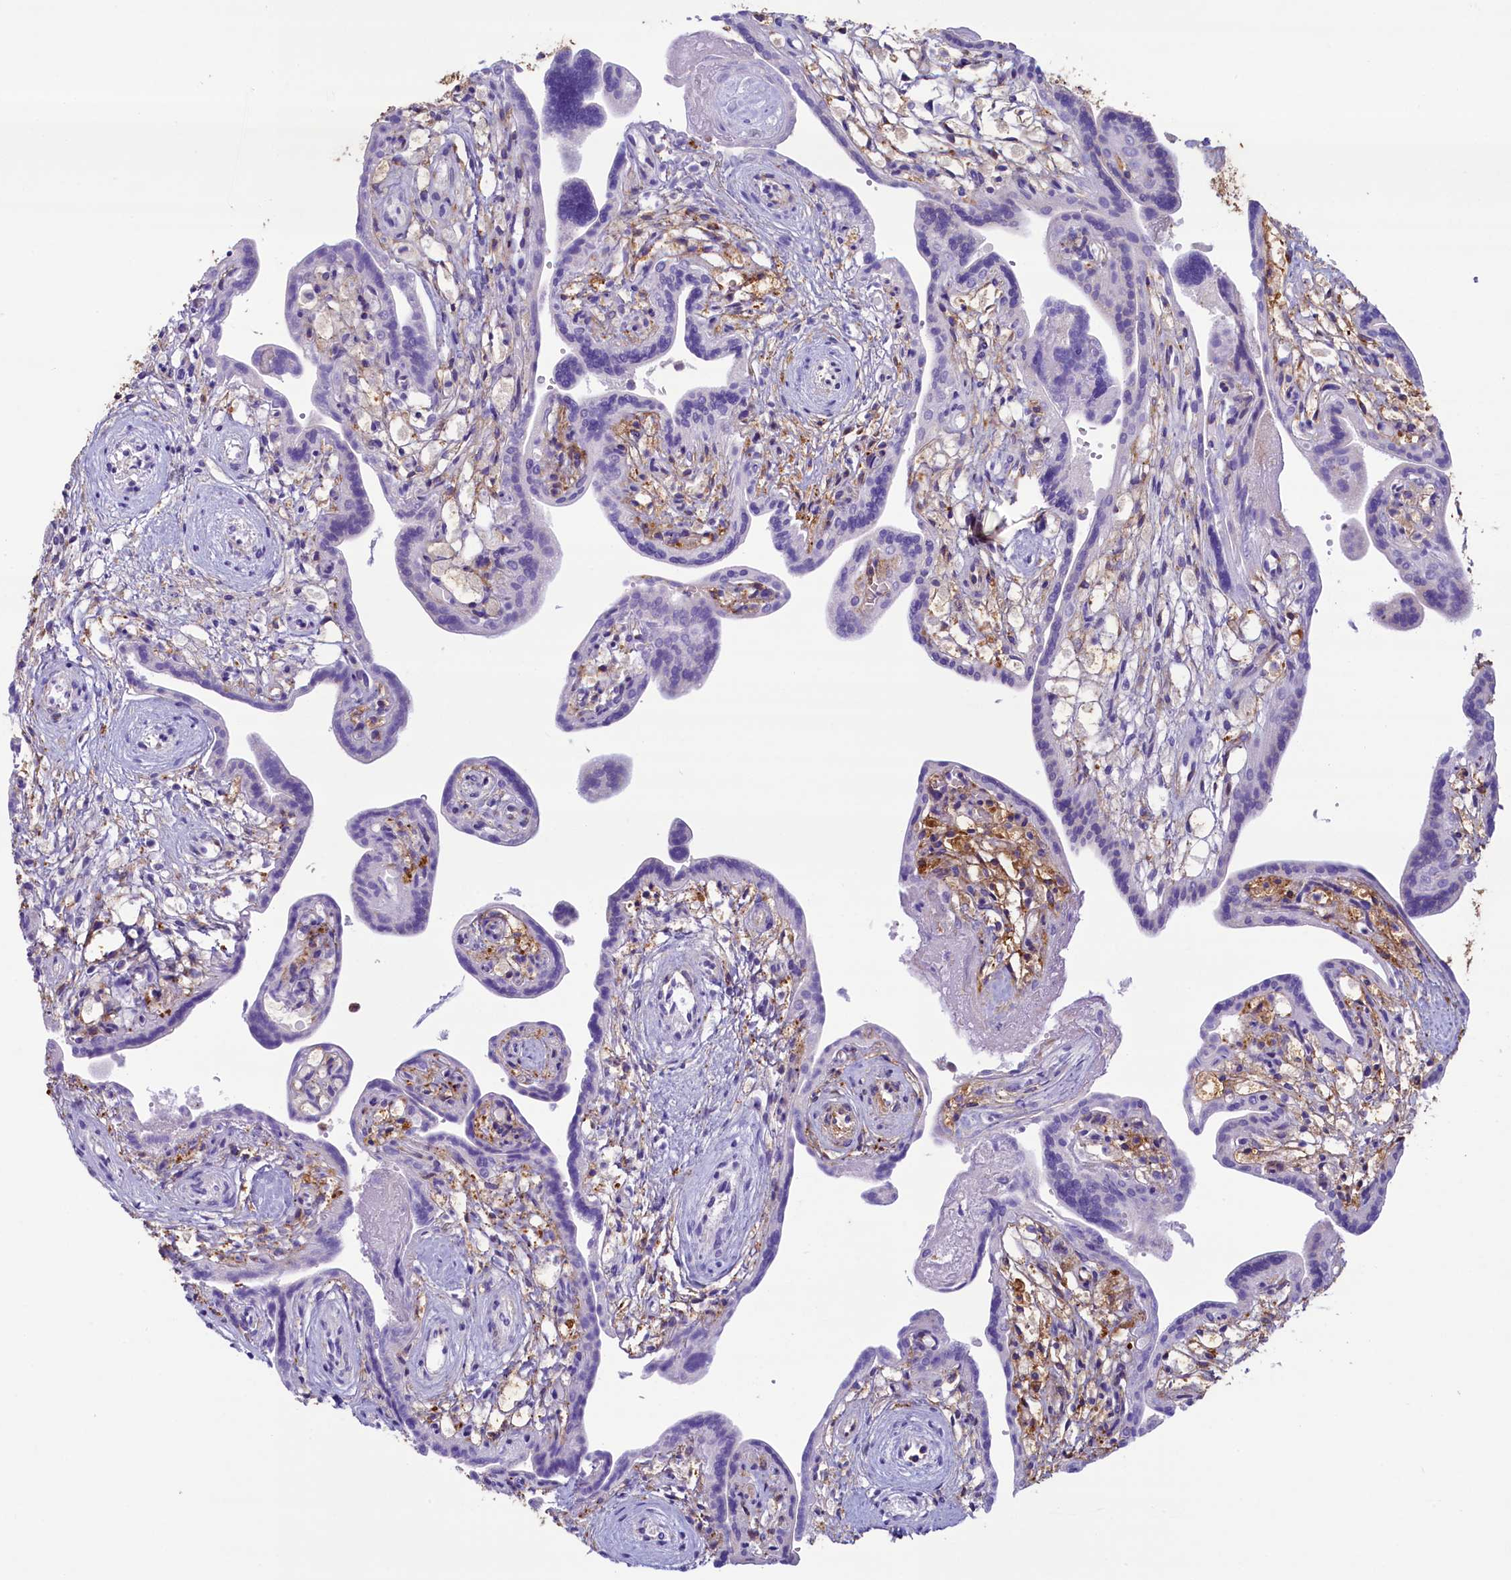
{"staining": {"intensity": "strong", "quantity": "25%-75%", "location": "cytoplasmic/membranous"}, "tissue": "placenta", "cell_type": "Trophoblastic cells", "image_type": "normal", "snomed": [{"axis": "morphology", "description": "Normal tissue, NOS"}, {"axis": "topography", "description": "Placenta"}], "caption": "The micrograph shows staining of benign placenta, revealing strong cytoplasmic/membranous protein staining (brown color) within trophoblastic cells. Immunohistochemistry stains the protein in brown and the nuclei are stained blue.", "gene": "GPR21", "patient": {"sex": "female", "age": 37}}